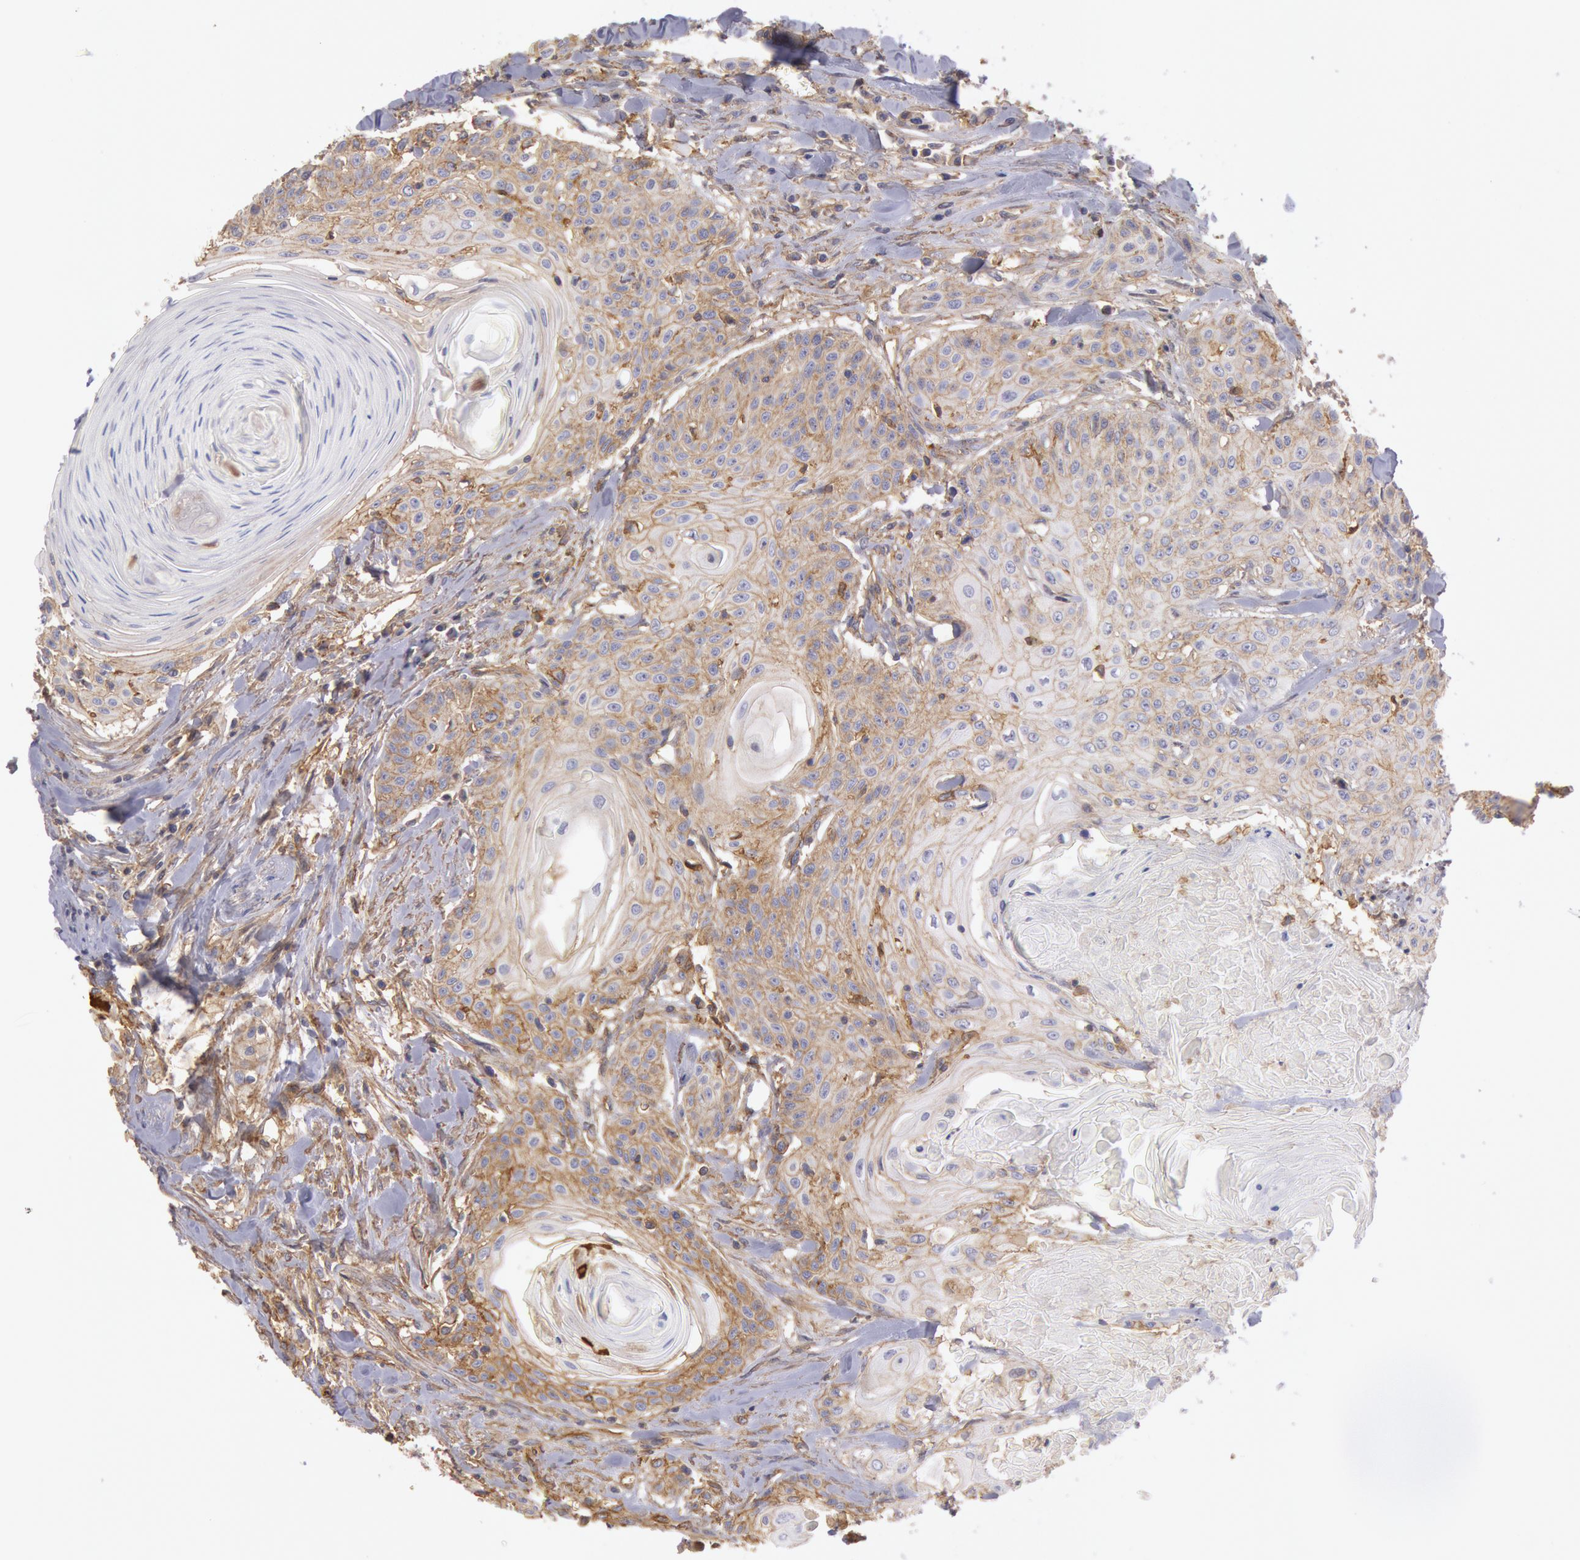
{"staining": {"intensity": "weak", "quantity": ">75%", "location": "cytoplasmic/membranous"}, "tissue": "head and neck cancer", "cell_type": "Tumor cells", "image_type": "cancer", "snomed": [{"axis": "morphology", "description": "Squamous cell carcinoma, NOS"}, {"axis": "morphology", "description": "Squamous cell carcinoma, metastatic, NOS"}, {"axis": "topography", "description": "Lymph node"}, {"axis": "topography", "description": "Salivary gland"}, {"axis": "topography", "description": "Head-Neck"}], "caption": "Immunohistochemical staining of human head and neck cancer demonstrates weak cytoplasmic/membranous protein expression in about >75% of tumor cells.", "gene": "SNAP23", "patient": {"sex": "female", "age": 74}}